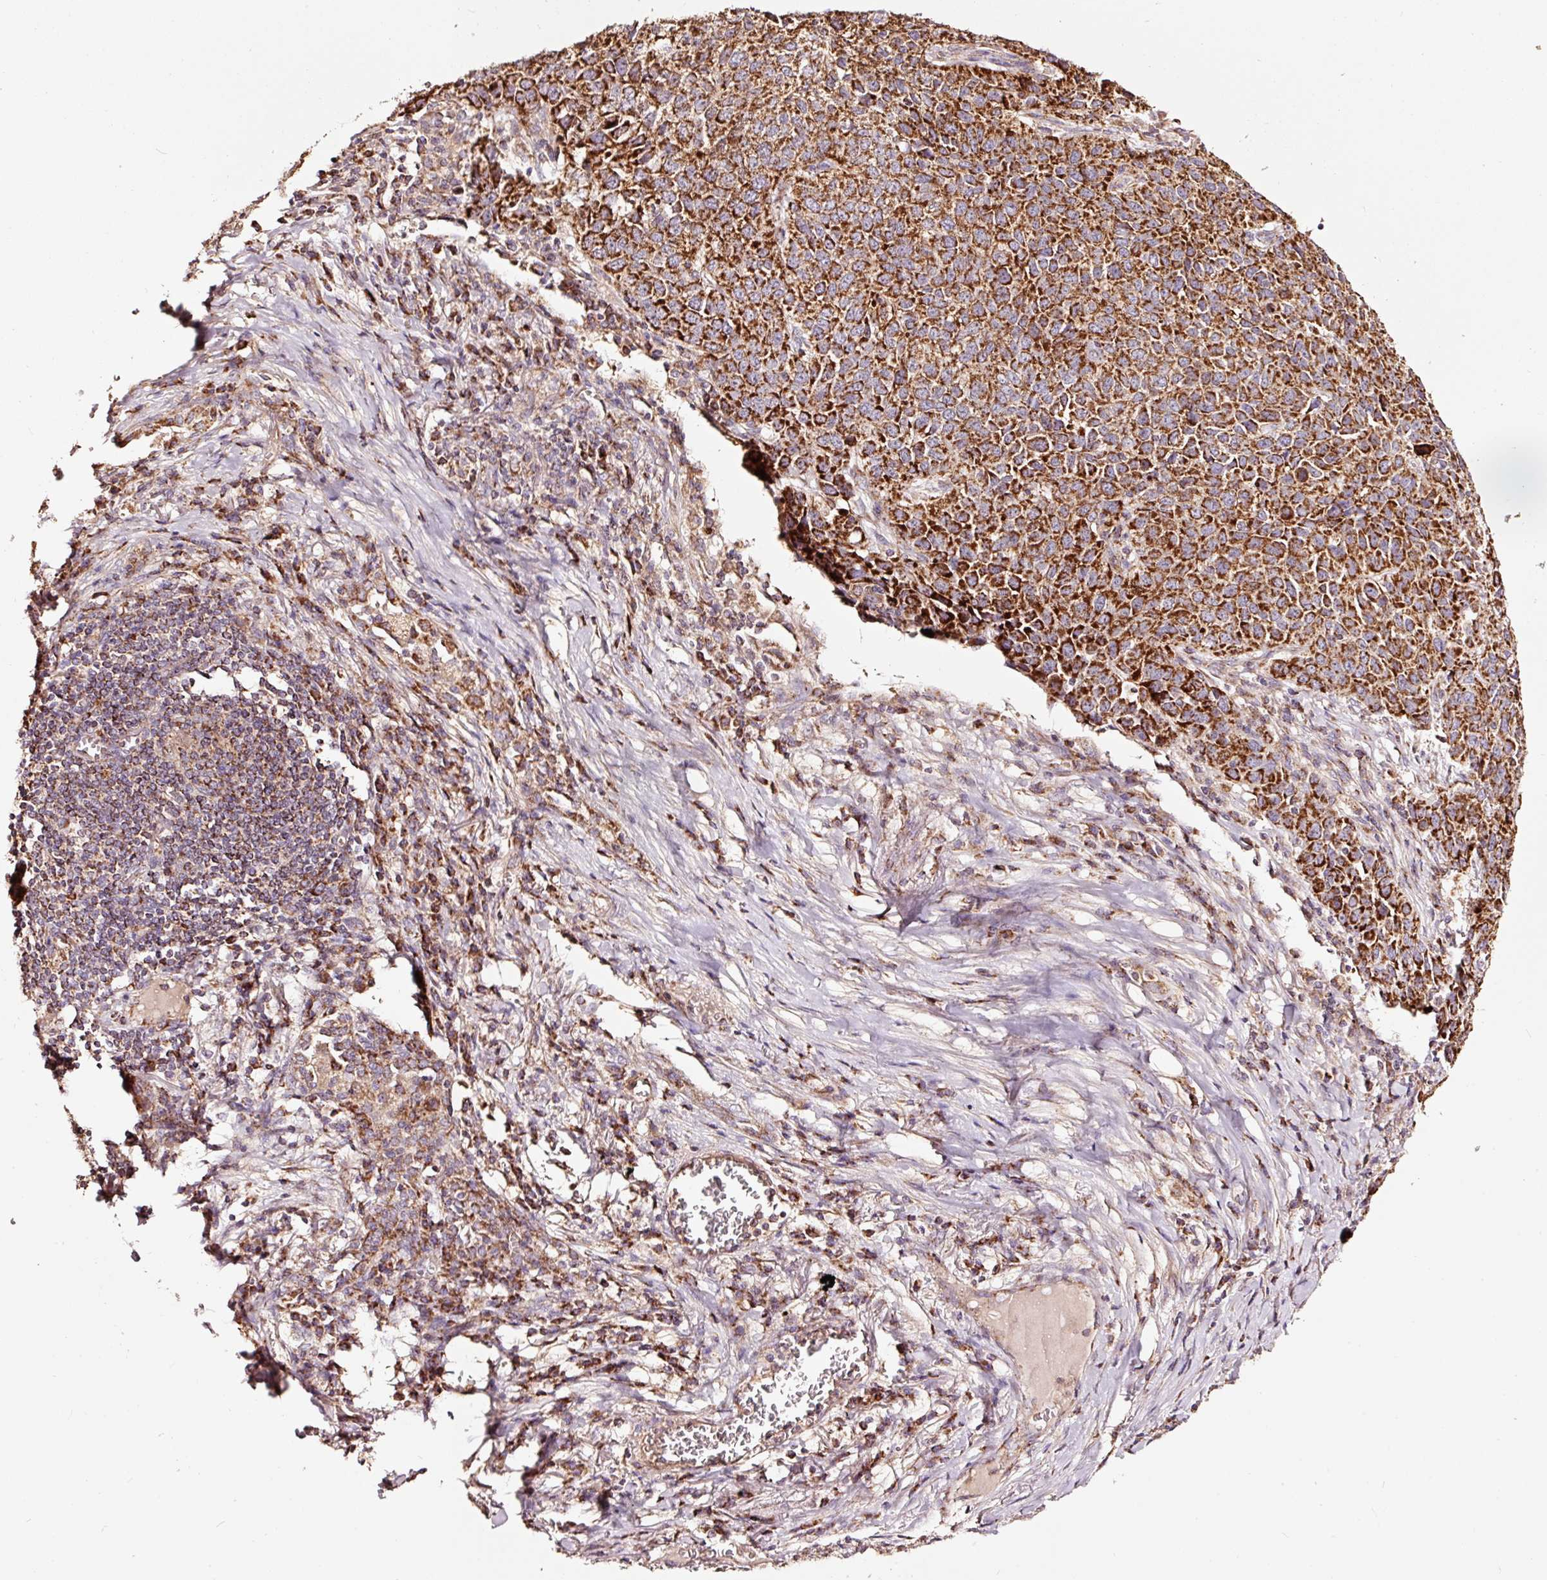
{"staining": {"intensity": "strong", "quantity": ">75%", "location": "cytoplasmic/membranous"}, "tissue": "lung cancer", "cell_type": "Tumor cells", "image_type": "cancer", "snomed": [{"axis": "morphology", "description": "Squamous cell carcinoma, NOS"}, {"axis": "topography", "description": "Lung"}], "caption": "Immunohistochemistry (IHC) micrograph of neoplastic tissue: human squamous cell carcinoma (lung) stained using immunohistochemistry (IHC) demonstrates high levels of strong protein expression localized specifically in the cytoplasmic/membranous of tumor cells, appearing as a cytoplasmic/membranous brown color.", "gene": "TPM1", "patient": {"sex": "male", "age": 76}}